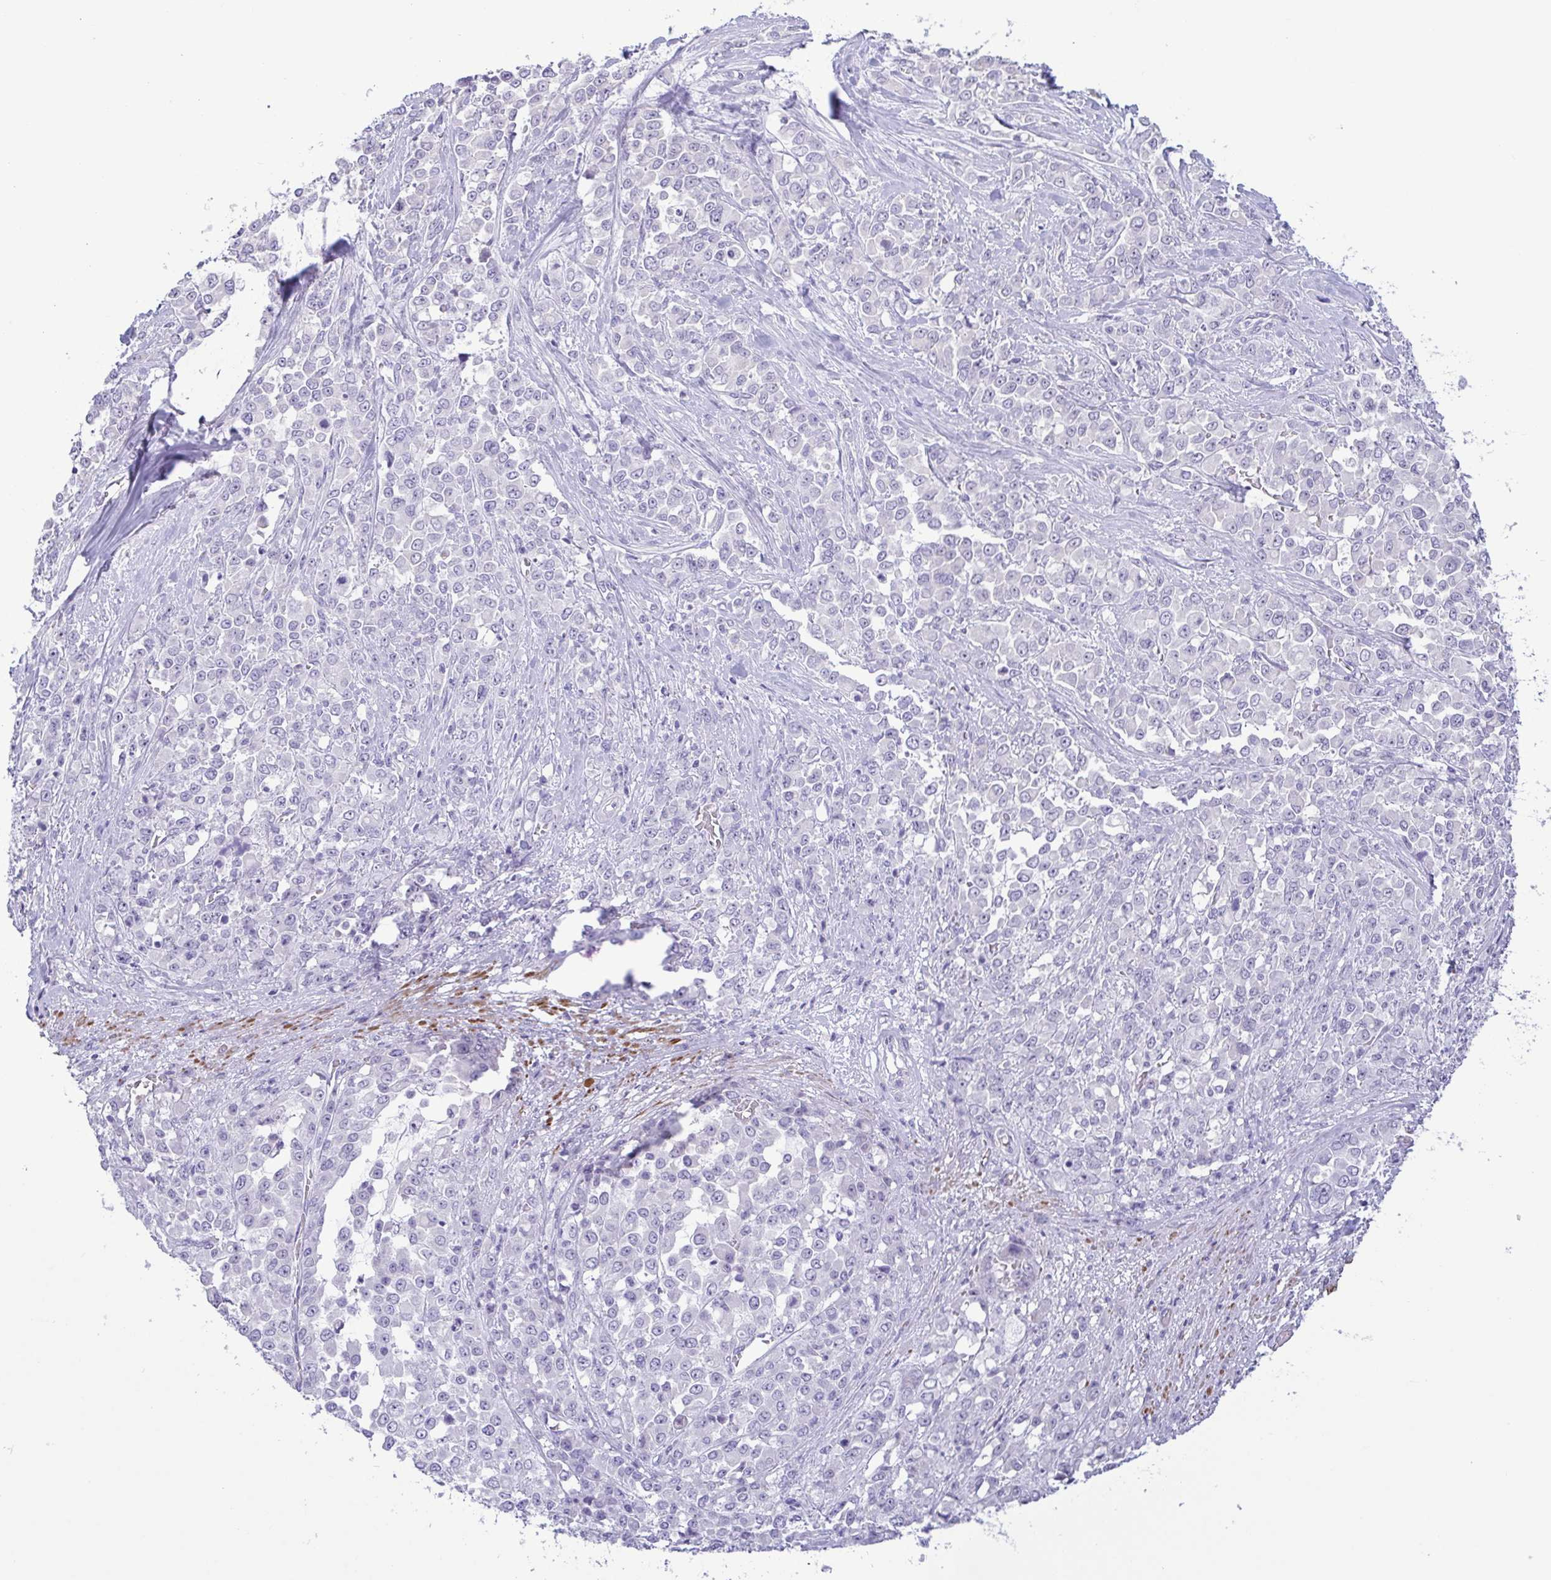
{"staining": {"intensity": "negative", "quantity": "none", "location": "none"}, "tissue": "stomach cancer", "cell_type": "Tumor cells", "image_type": "cancer", "snomed": [{"axis": "morphology", "description": "Adenocarcinoma, NOS"}, {"axis": "topography", "description": "Stomach"}], "caption": "Immunohistochemical staining of stomach cancer demonstrates no significant staining in tumor cells. (Stains: DAB immunohistochemistry with hematoxylin counter stain, Microscopy: brightfield microscopy at high magnification).", "gene": "MYL7", "patient": {"sex": "female", "age": 76}}